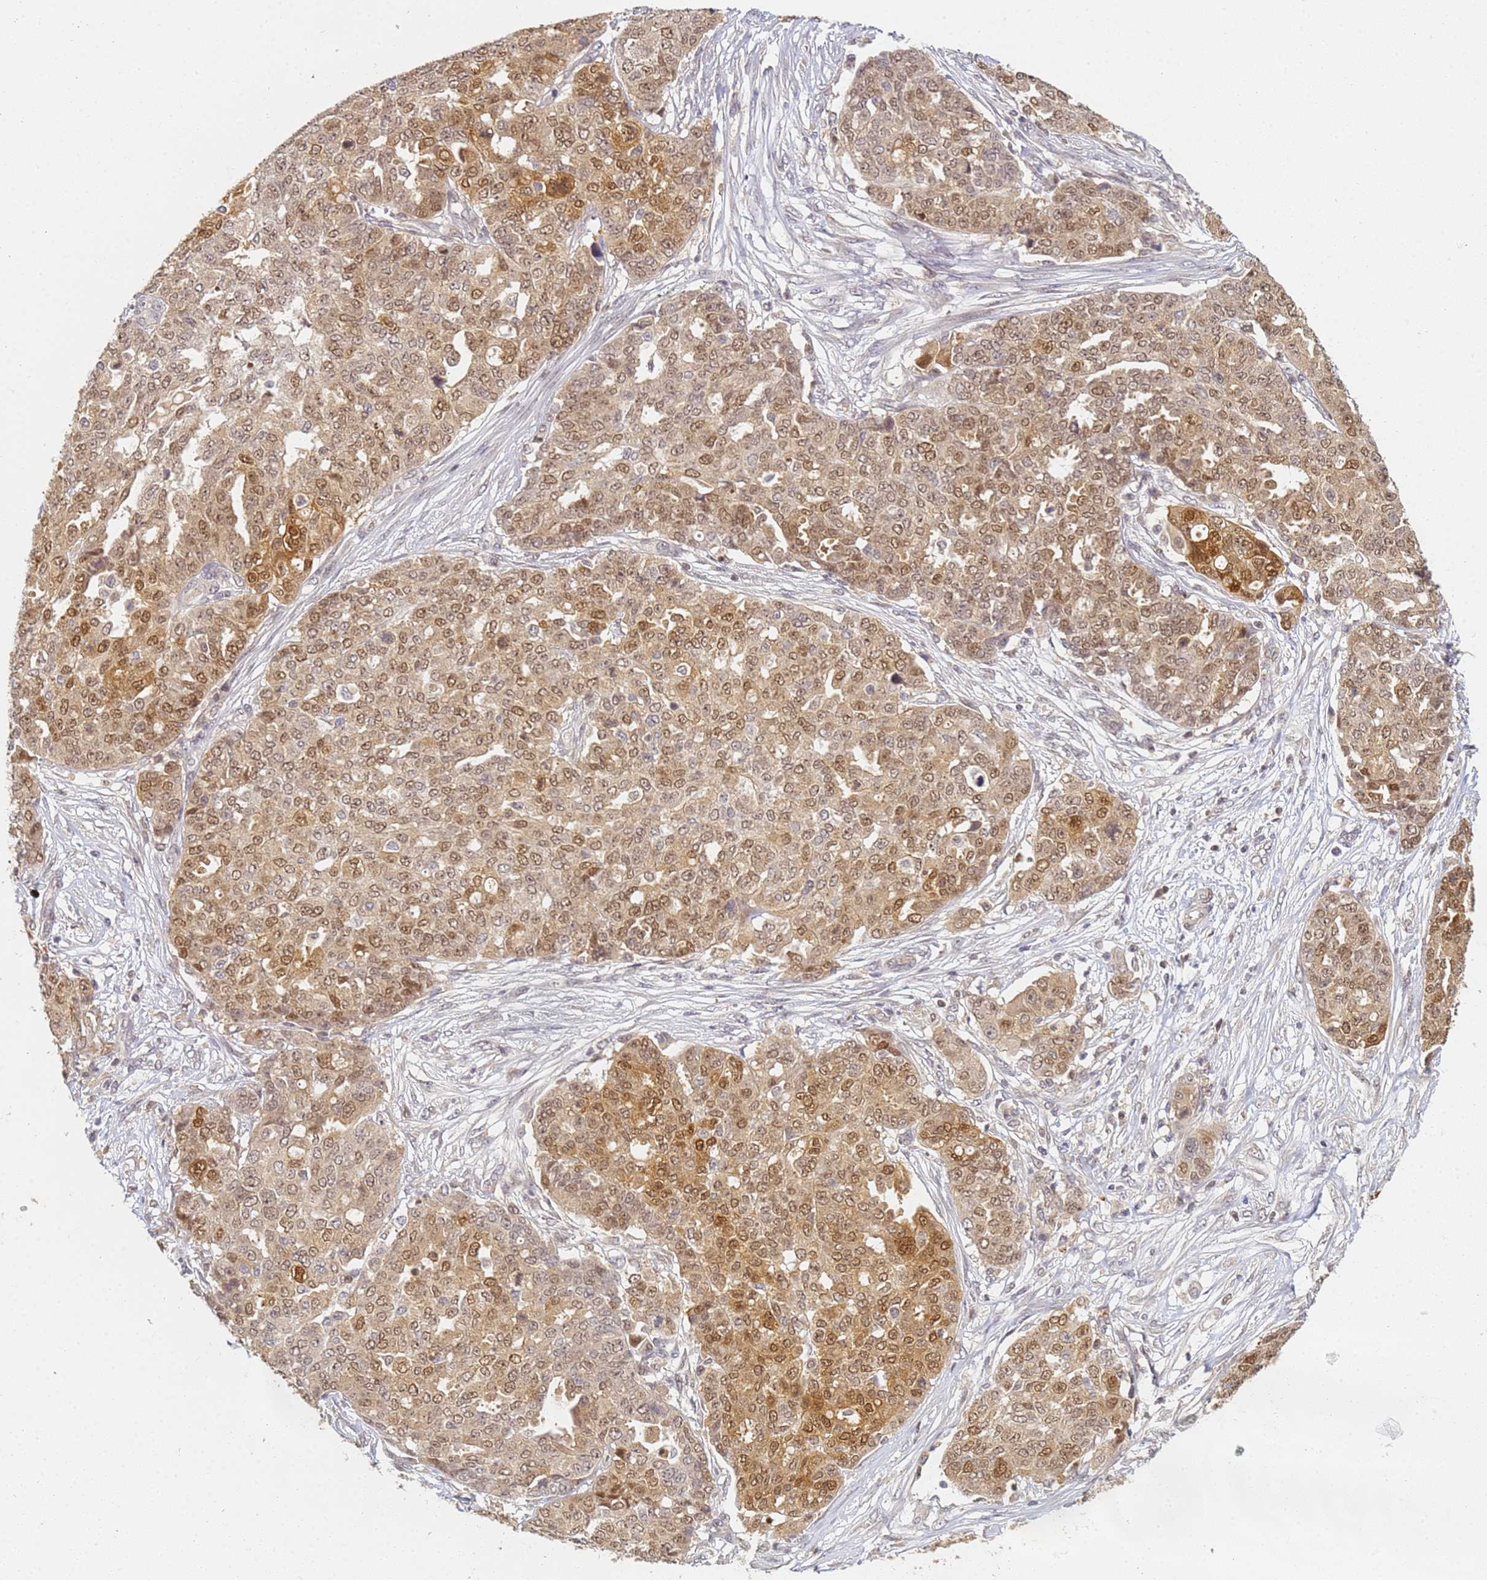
{"staining": {"intensity": "moderate", "quantity": ">75%", "location": "cytoplasmic/membranous,nuclear"}, "tissue": "ovarian cancer", "cell_type": "Tumor cells", "image_type": "cancer", "snomed": [{"axis": "morphology", "description": "Cystadenocarcinoma, serous, NOS"}, {"axis": "topography", "description": "Soft tissue"}, {"axis": "topography", "description": "Ovary"}], "caption": "Immunohistochemical staining of human ovarian cancer demonstrates medium levels of moderate cytoplasmic/membranous and nuclear protein staining in about >75% of tumor cells.", "gene": "HMCES", "patient": {"sex": "female", "age": 57}}